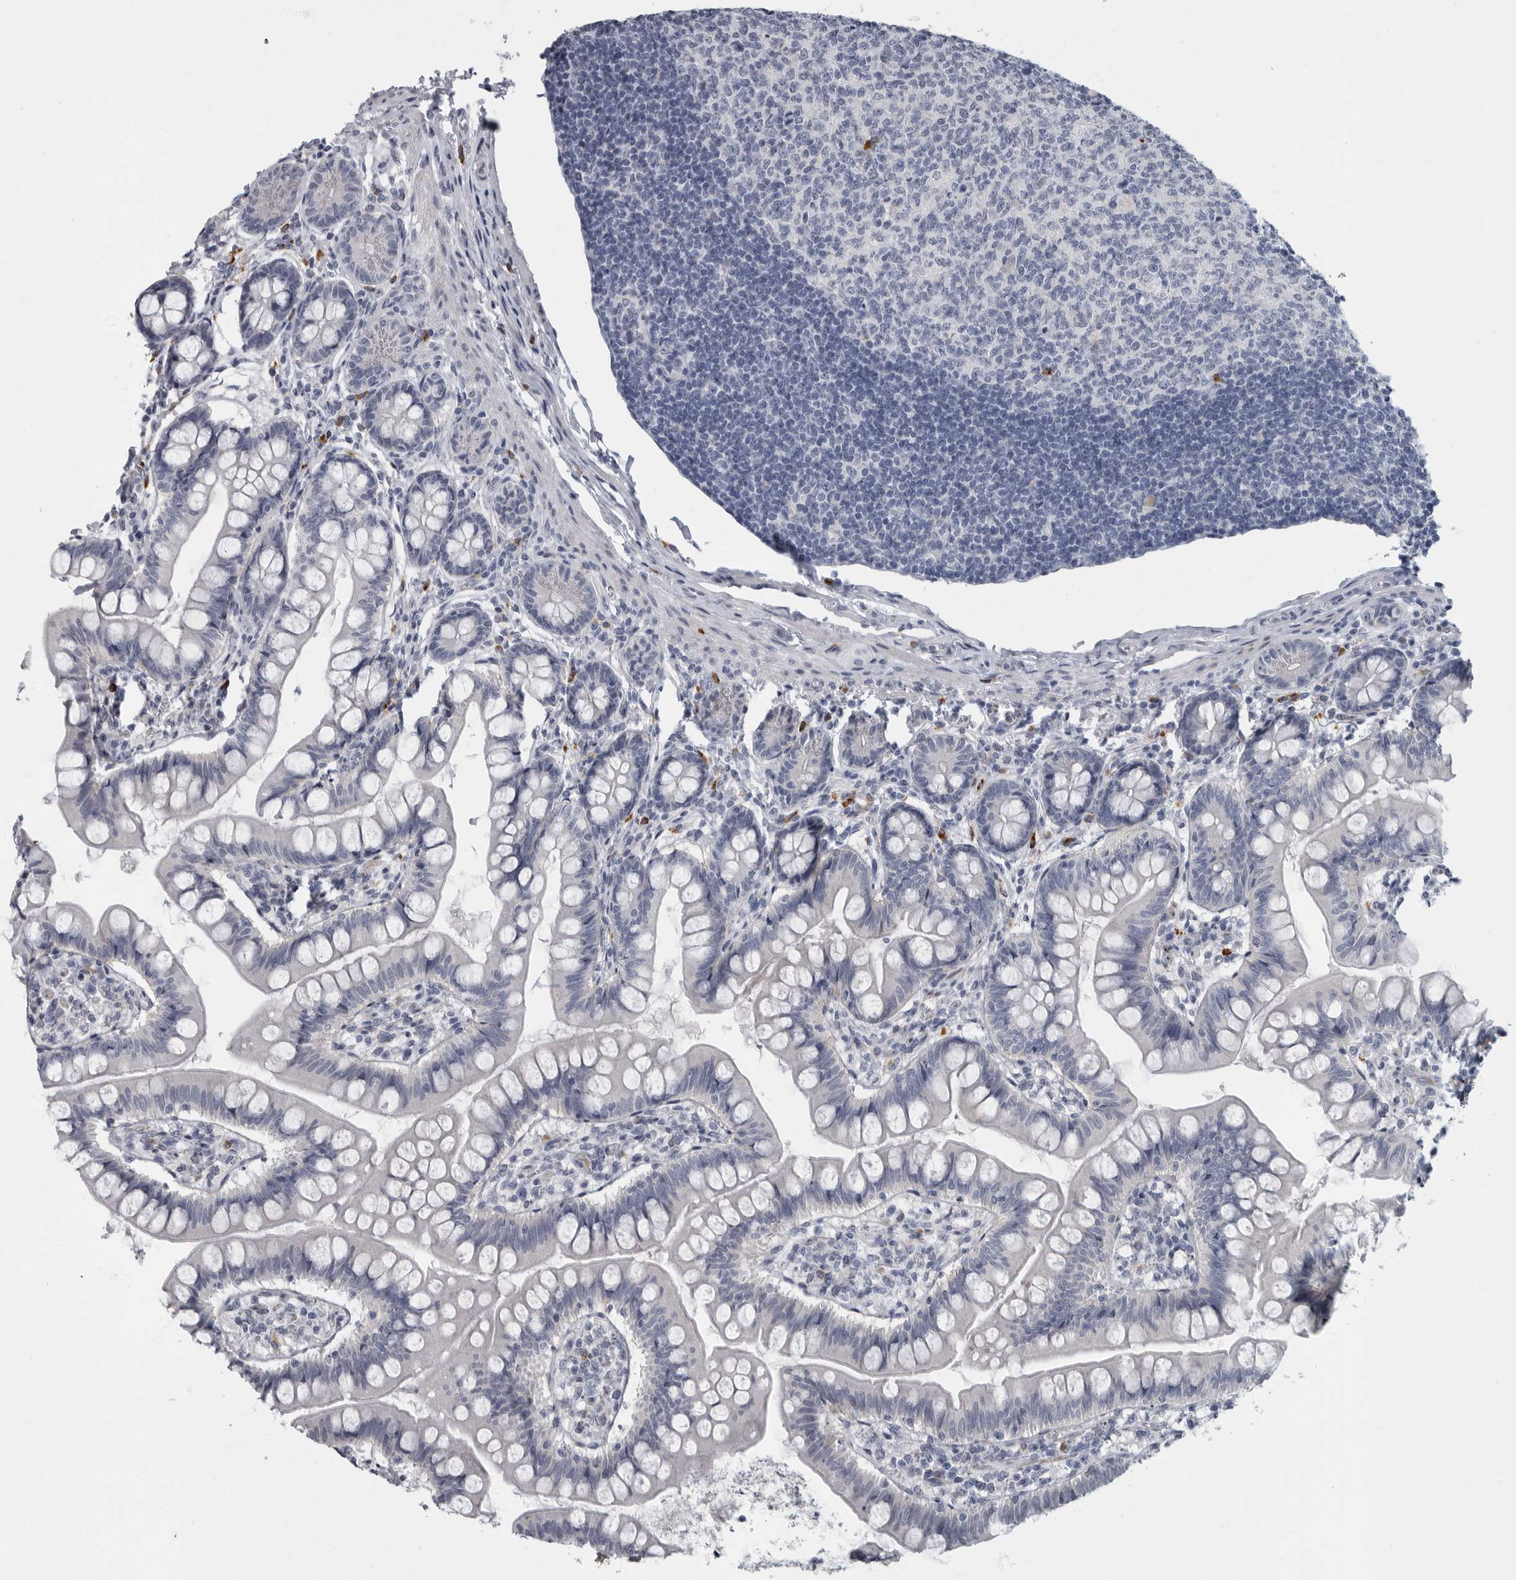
{"staining": {"intensity": "negative", "quantity": "none", "location": "none"}, "tissue": "small intestine", "cell_type": "Glandular cells", "image_type": "normal", "snomed": [{"axis": "morphology", "description": "Normal tissue, NOS"}, {"axis": "topography", "description": "Small intestine"}], "caption": "Human small intestine stained for a protein using IHC displays no positivity in glandular cells.", "gene": "SLC25A39", "patient": {"sex": "male", "age": 7}}